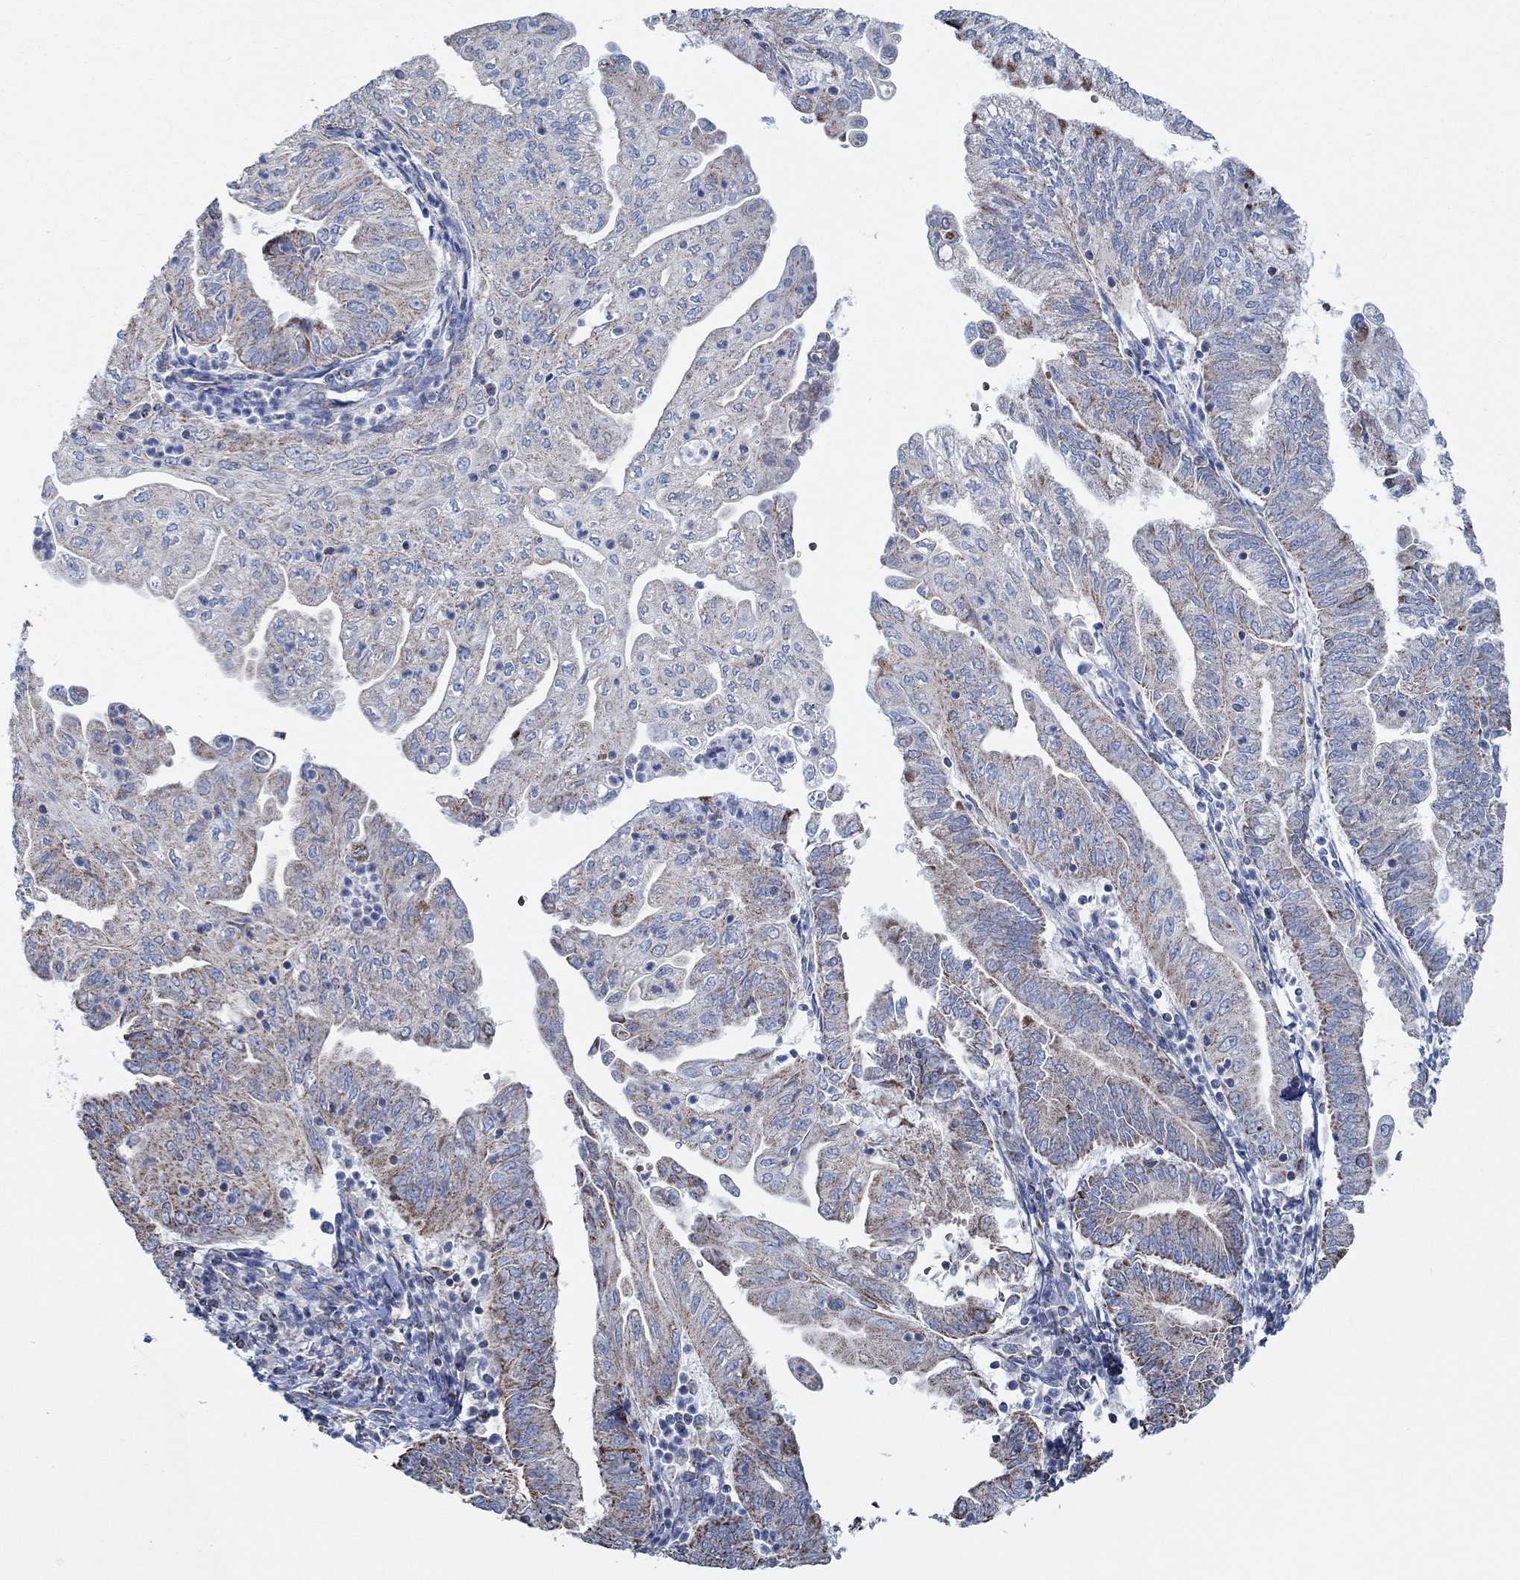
{"staining": {"intensity": "moderate", "quantity": "<25%", "location": "cytoplasmic/membranous"}, "tissue": "endometrial cancer", "cell_type": "Tumor cells", "image_type": "cancer", "snomed": [{"axis": "morphology", "description": "Adenocarcinoma, NOS"}, {"axis": "topography", "description": "Endometrium"}], "caption": "There is low levels of moderate cytoplasmic/membranous staining in tumor cells of endometrial cancer (adenocarcinoma), as demonstrated by immunohistochemical staining (brown color).", "gene": "GLOD5", "patient": {"sex": "female", "age": 55}}